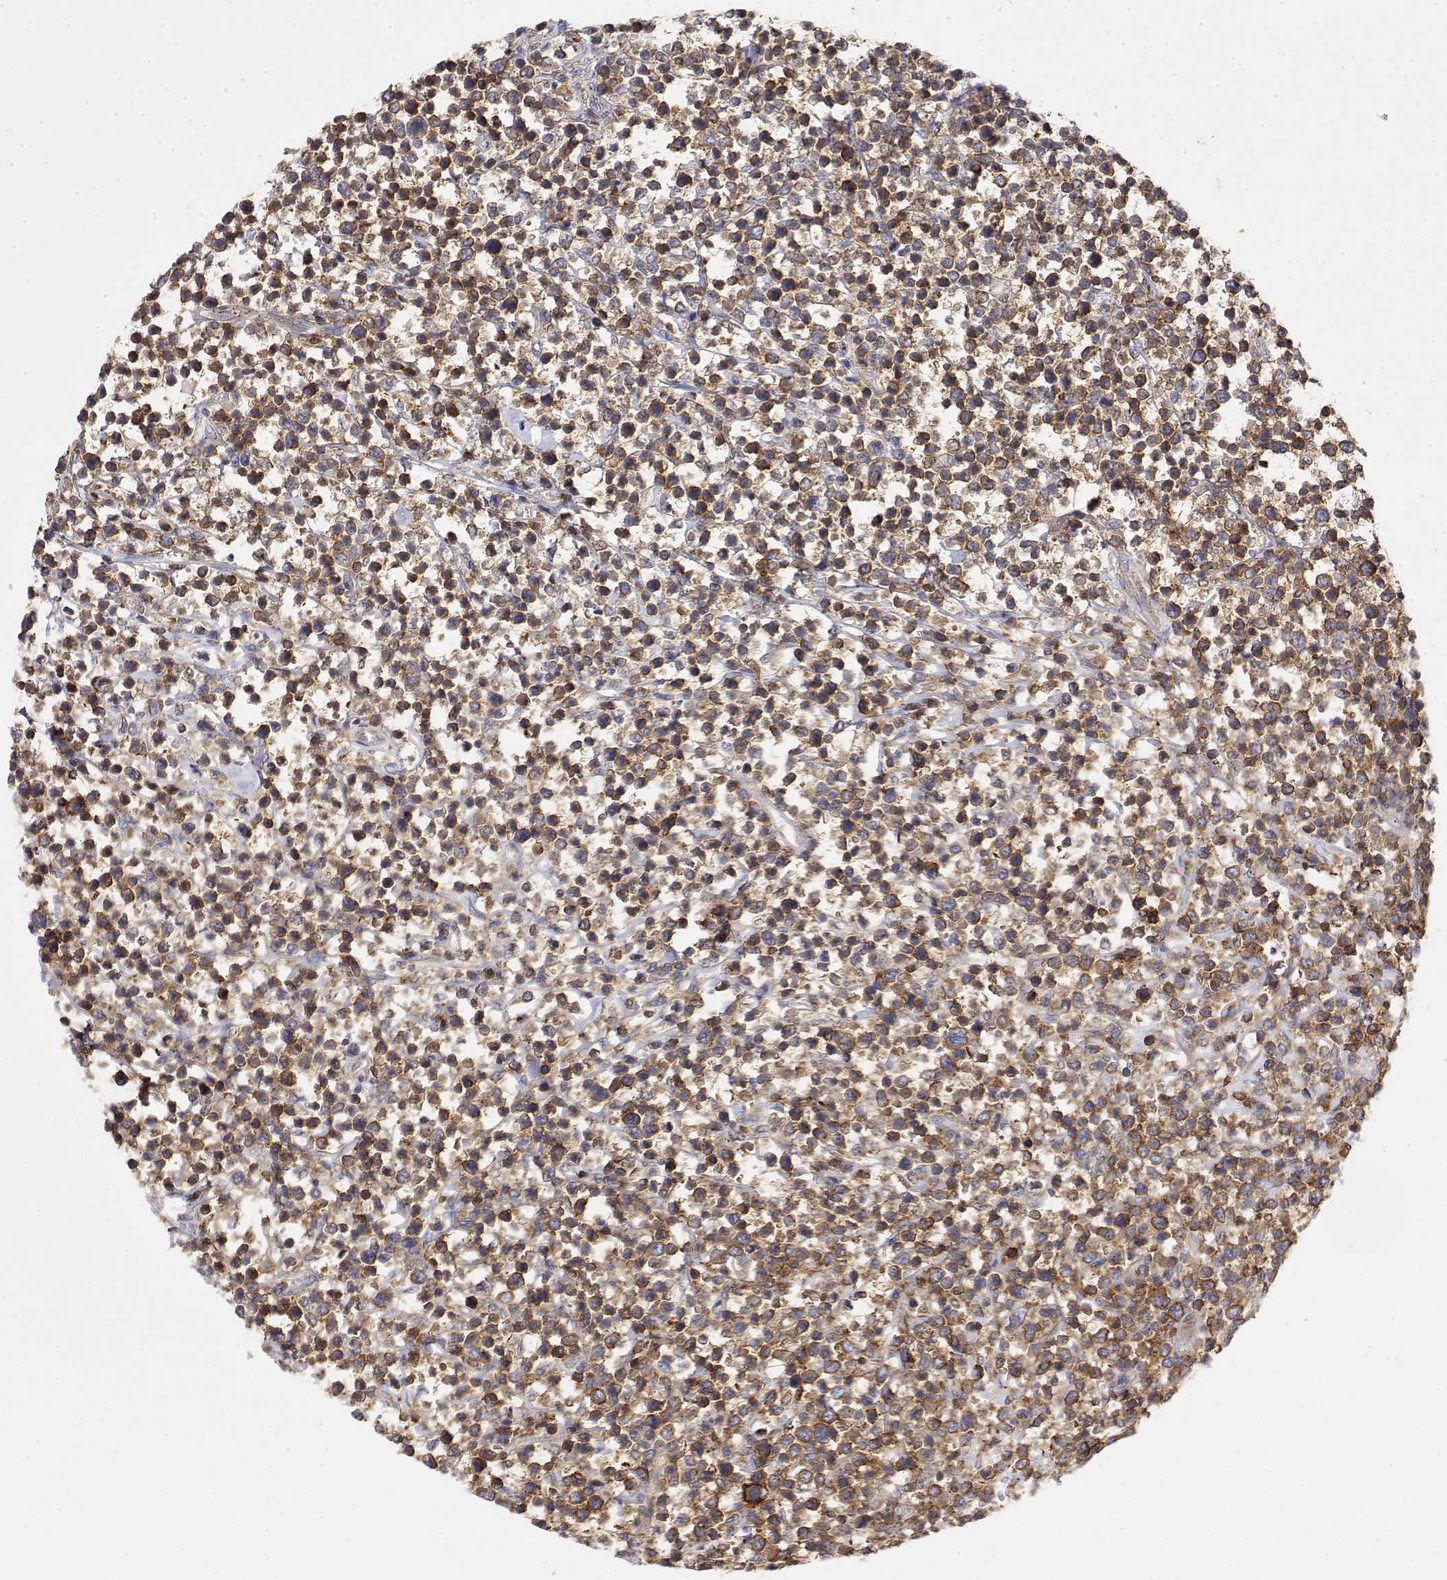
{"staining": {"intensity": "moderate", "quantity": ">75%", "location": "cytoplasmic/membranous"}, "tissue": "lymphoma", "cell_type": "Tumor cells", "image_type": "cancer", "snomed": [{"axis": "morphology", "description": "Malignant lymphoma, non-Hodgkin's type, High grade"}, {"axis": "topography", "description": "Soft tissue"}], "caption": "A micrograph of human high-grade malignant lymphoma, non-Hodgkin's type stained for a protein exhibits moderate cytoplasmic/membranous brown staining in tumor cells. The staining was performed using DAB (3,3'-diaminobenzidine) to visualize the protein expression in brown, while the nuclei were stained in blue with hematoxylin (Magnification: 20x).", "gene": "PACSIN2", "patient": {"sex": "female", "age": 56}}